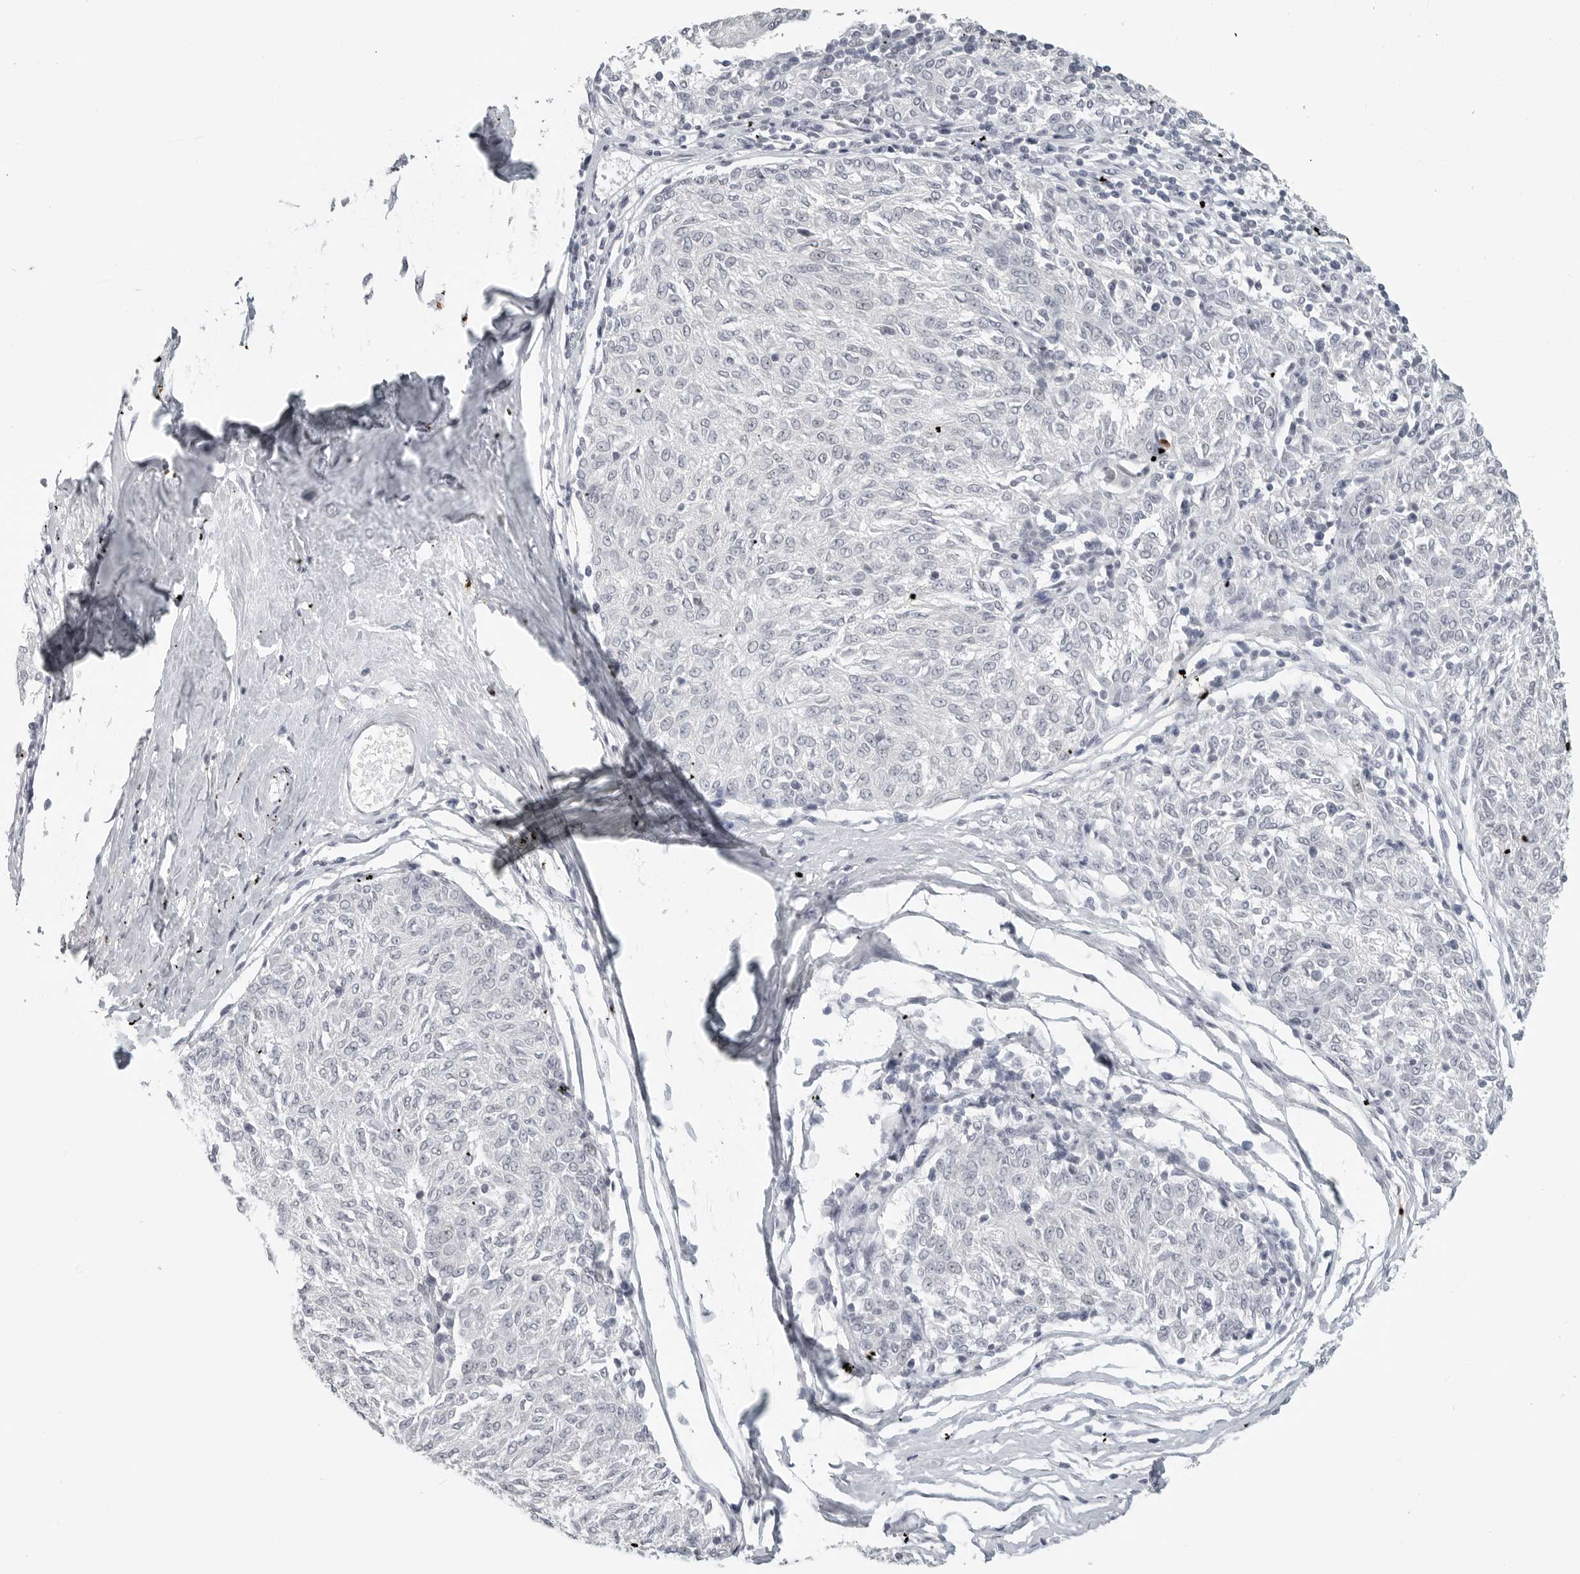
{"staining": {"intensity": "negative", "quantity": "none", "location": "none"}, "tissue": "melanoma", "cell_type": "Tumor cells", "image_type": "cancer", "snomed": [{"axis": "morphology", "description": "Malignant melanoma, NOS"}, {"axis": "topography", "description": "Skin"}], "caption": "A high-resolution image shows immunohistochemistry staining of malignant melanoma, which demonstrates no significant expression in tumor cells.", "gene": "BPIFA1", "patient": {"sex": "female", "age": 72}}